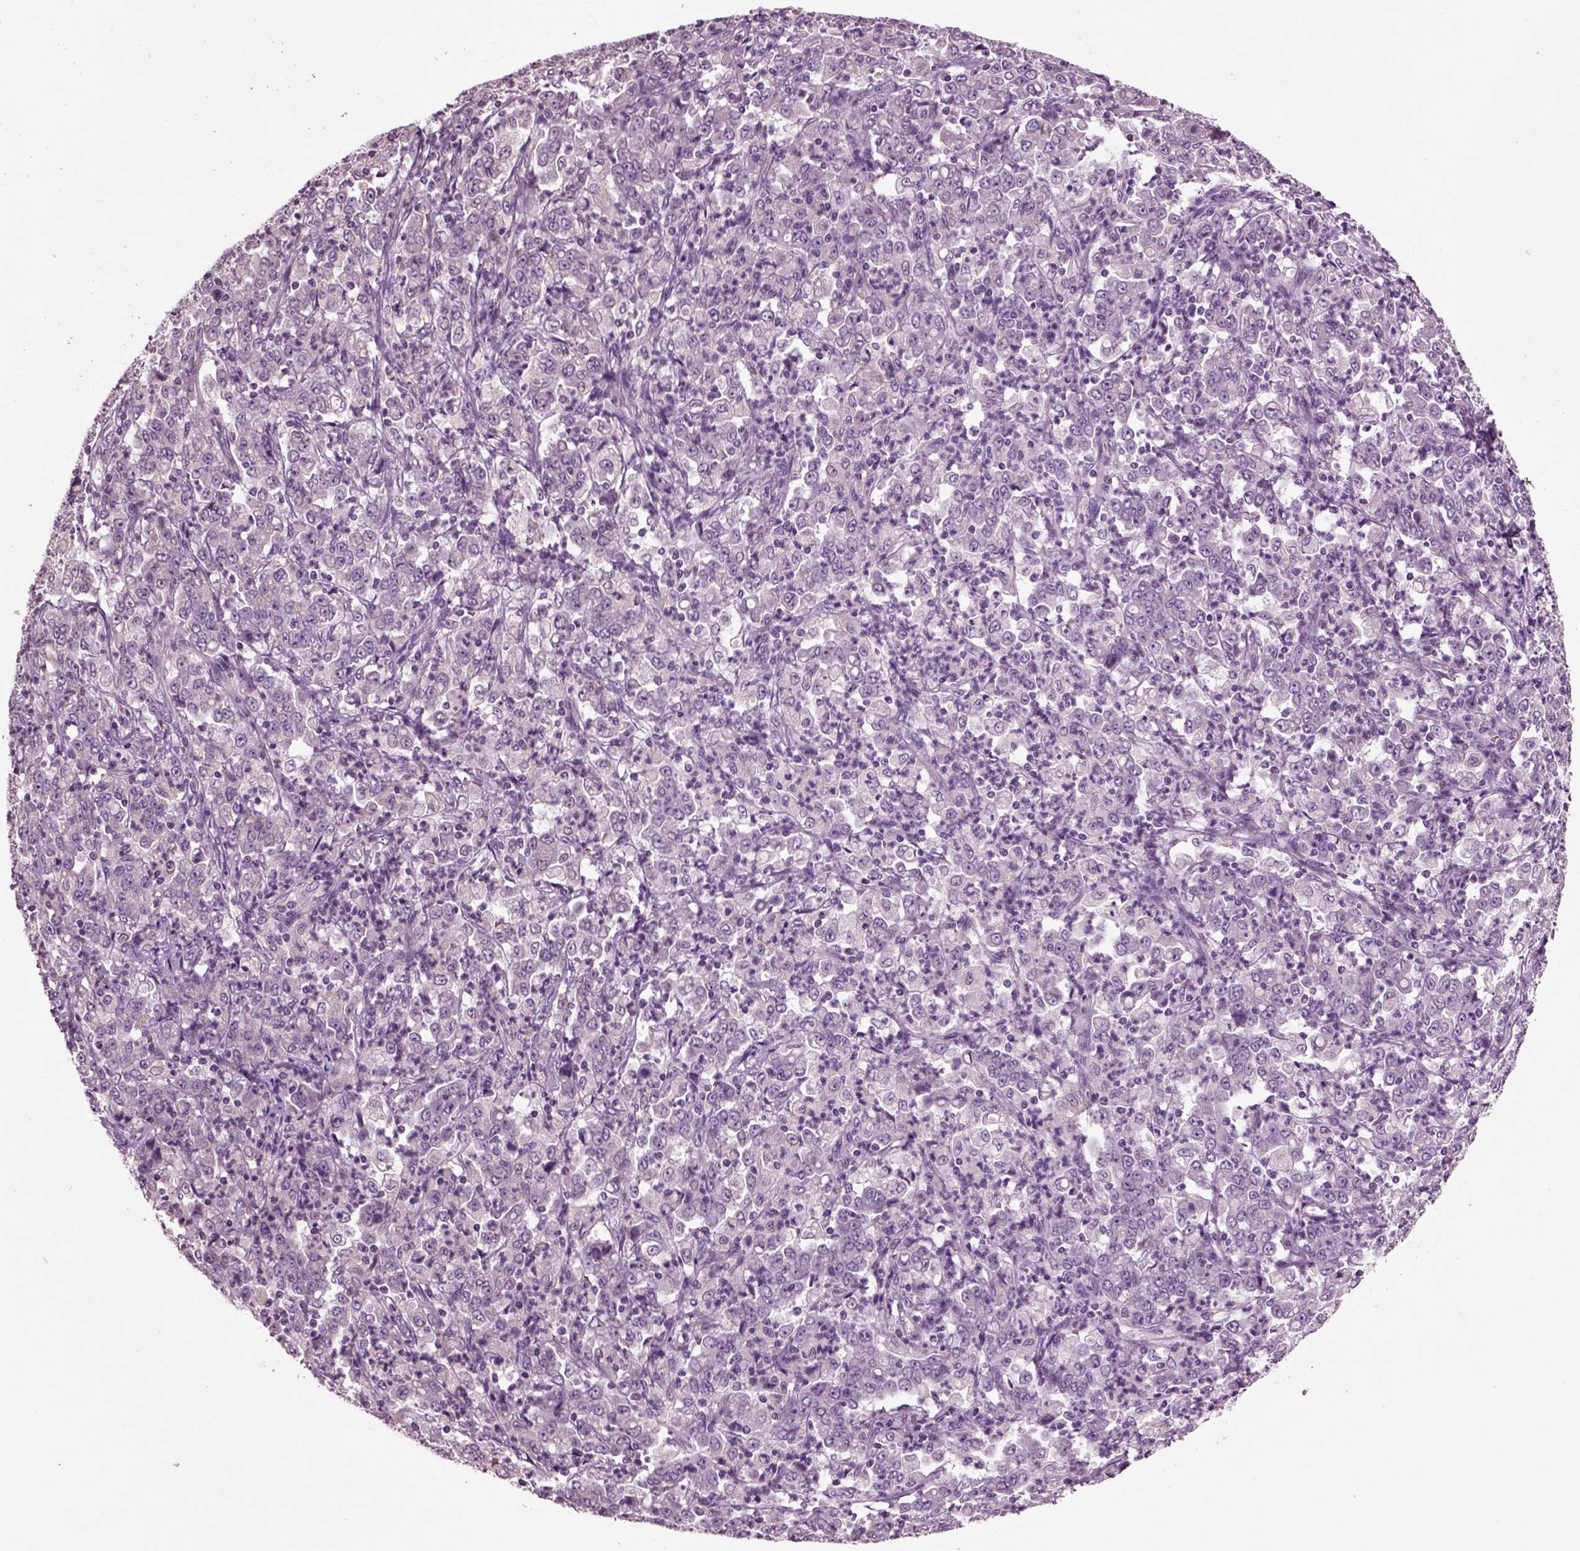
{"staining": {"intensity": "negative", "quantity": "none", "location": "none"}, "tissue": "stomach cancer", "cell_type": "Tumor cells", "image_type": "cancer", "snomed": [{"axis": "morphology", "description": "Adenocarcinoma, NOS"}, {"axis": "topography", "description": "Stomach, lower"}], "caption": "IHC micrograph of human stomach cancer (adenocarcinoma) stained for a protein (brown), which demonstrates no positivity in tumor cells.", "gene": "CHGB", "patient": {"sex": "female", "age": 71}}